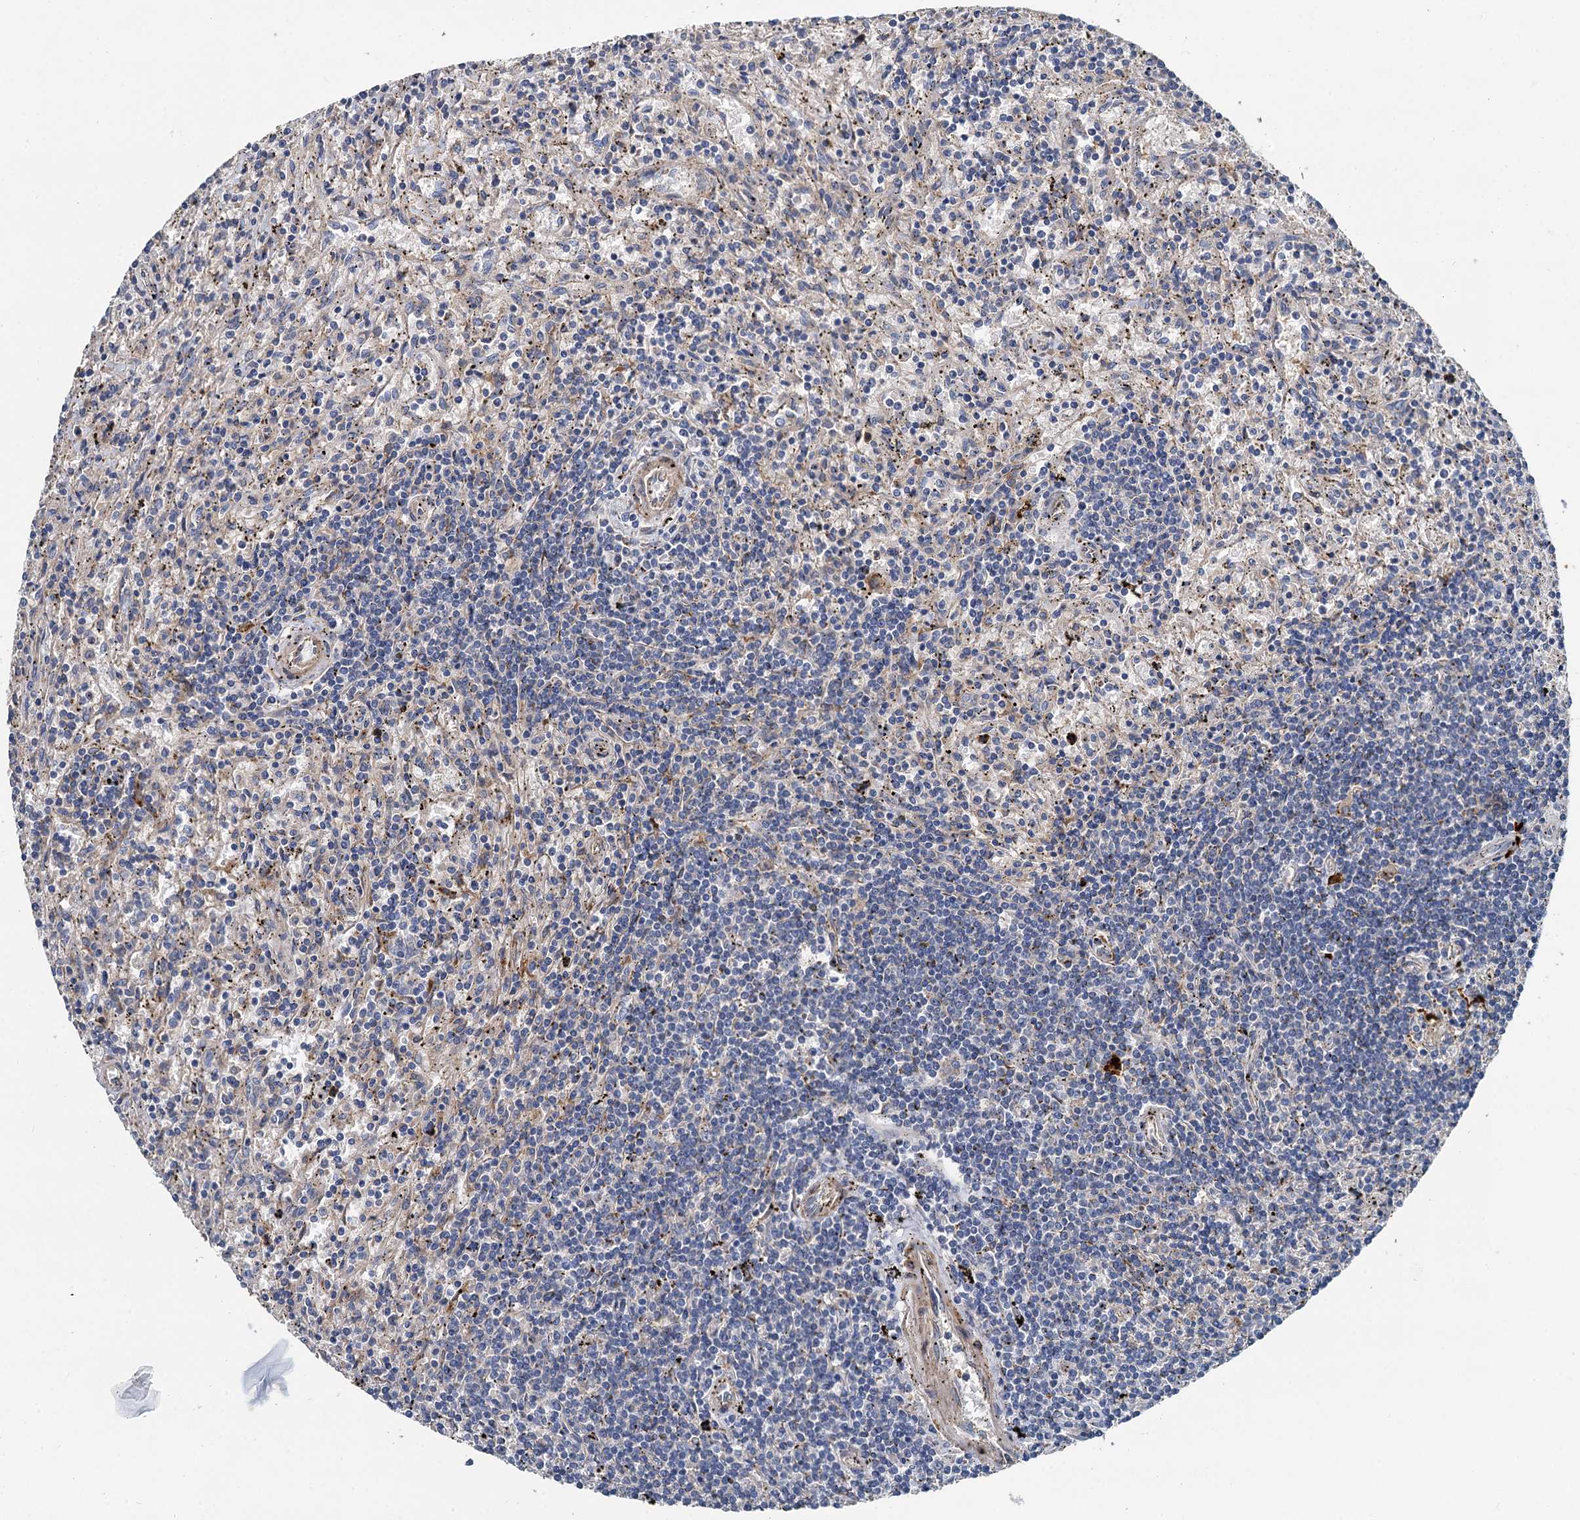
{"staining": {"intensity": "negative", "quantity": "none", "location": "none"}, "tissue": "lymphoma", "cell_type": "Tumor cells", "image_type": "cancer", "snomed": [{"axis": "morphology", "description": "Malignant lymphoma, non-Hodgkin's type, Low grade"}, {"axis": "topography", "description": "Spleen"}], "caption": "IHC of lymphoma demonstrates no expression in tumor cells. The staining was performed using DAB (3,3'-diaminobenzidine) to visualize the protein expression in brown, while the nuclei were stained in blue with hematoxylin (Magnification: 20x).", "gene": "SPRYD3", "patient": {"sex": "male", "age": 76}}